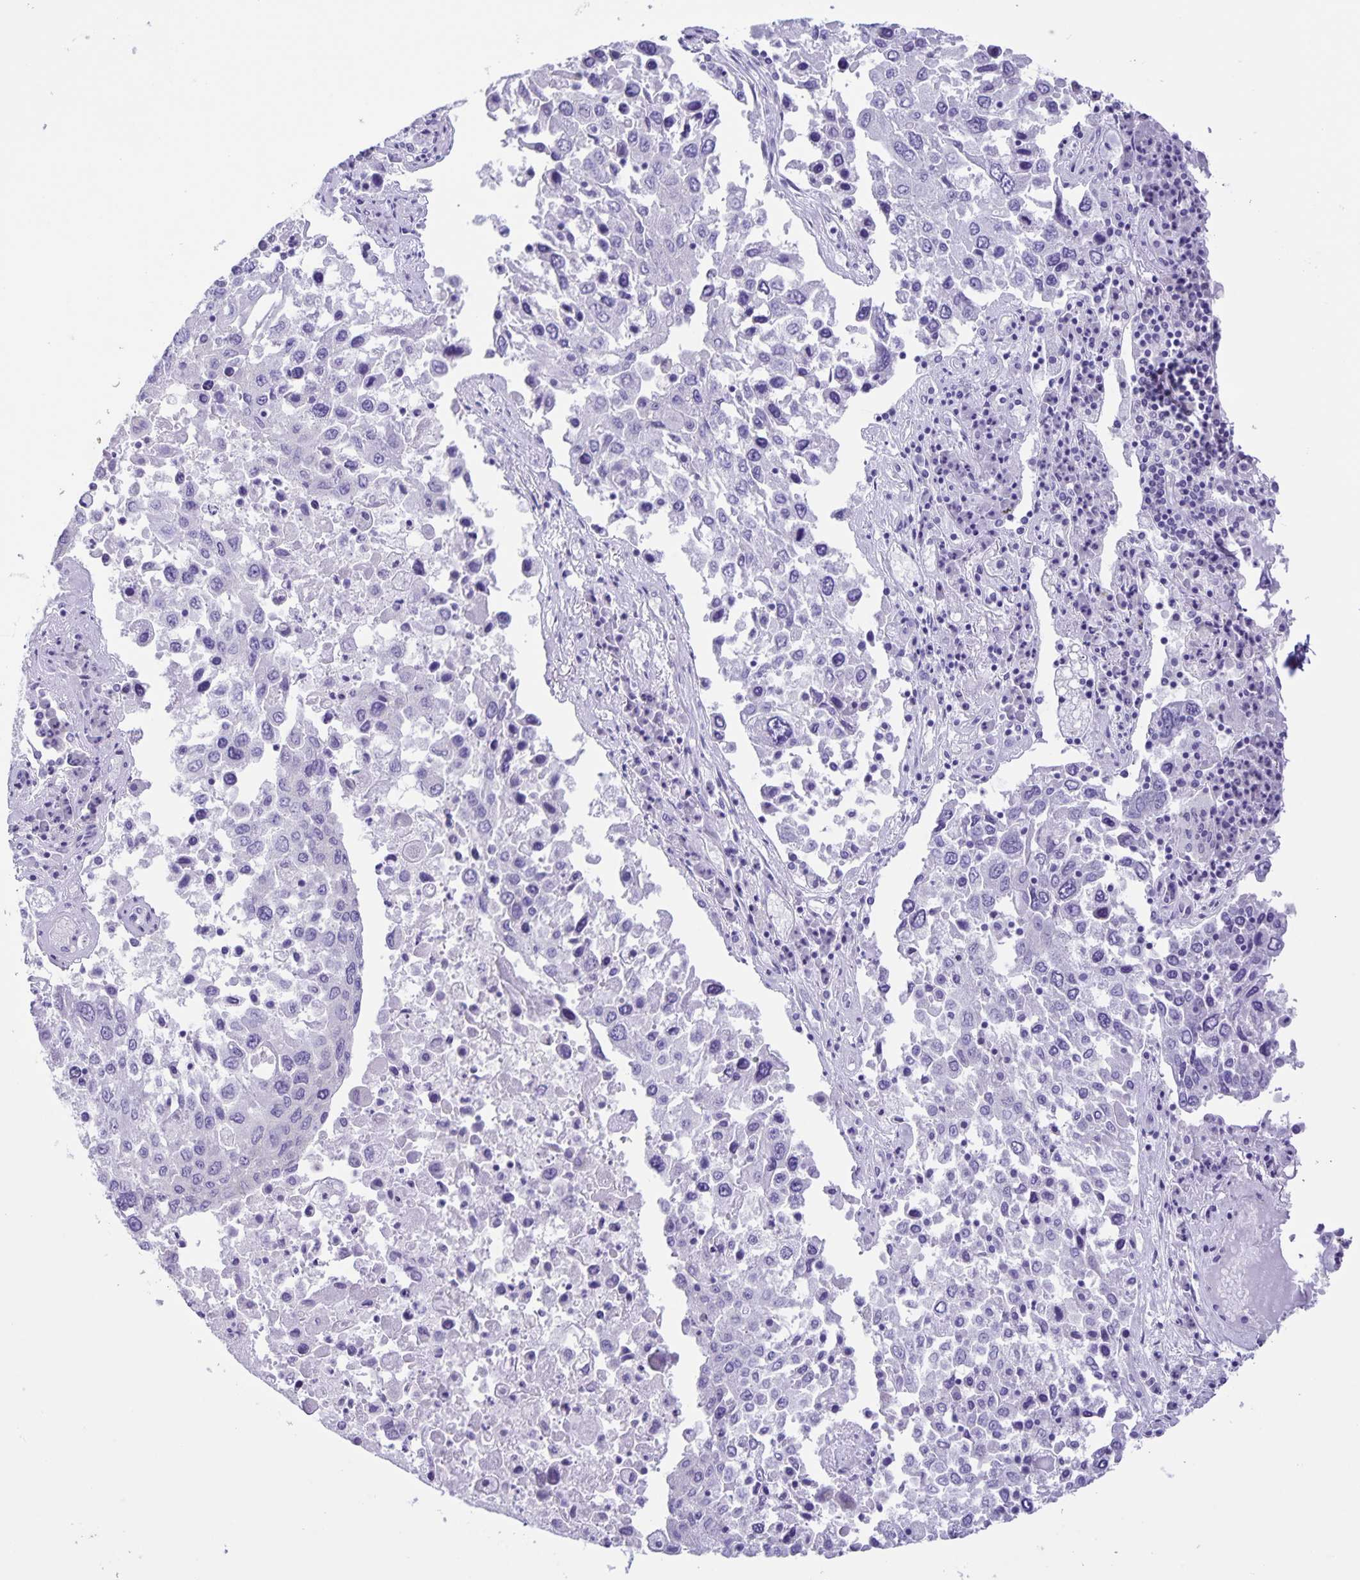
{"staining": {"intensity": "negative", "quantity": "none", "location": "none"}, "tissue": "lung cancer", "cell_type": "Tumor cells", "image_type": "cancer", "snomed": [{"axis": "morphology", "description": "Squamous cell carcinoma, NOS"}, {"axis": "topography", "description": "Lung"}], "caption": "A high-resolution photomicrograph shows immunohistochemistry (IHC) staining of lung squamous cell carcinoma, which shows no significant positivity in tumor cells.", "gene": "CAPSL", "patient": {"sex": "male", "age": 65}}